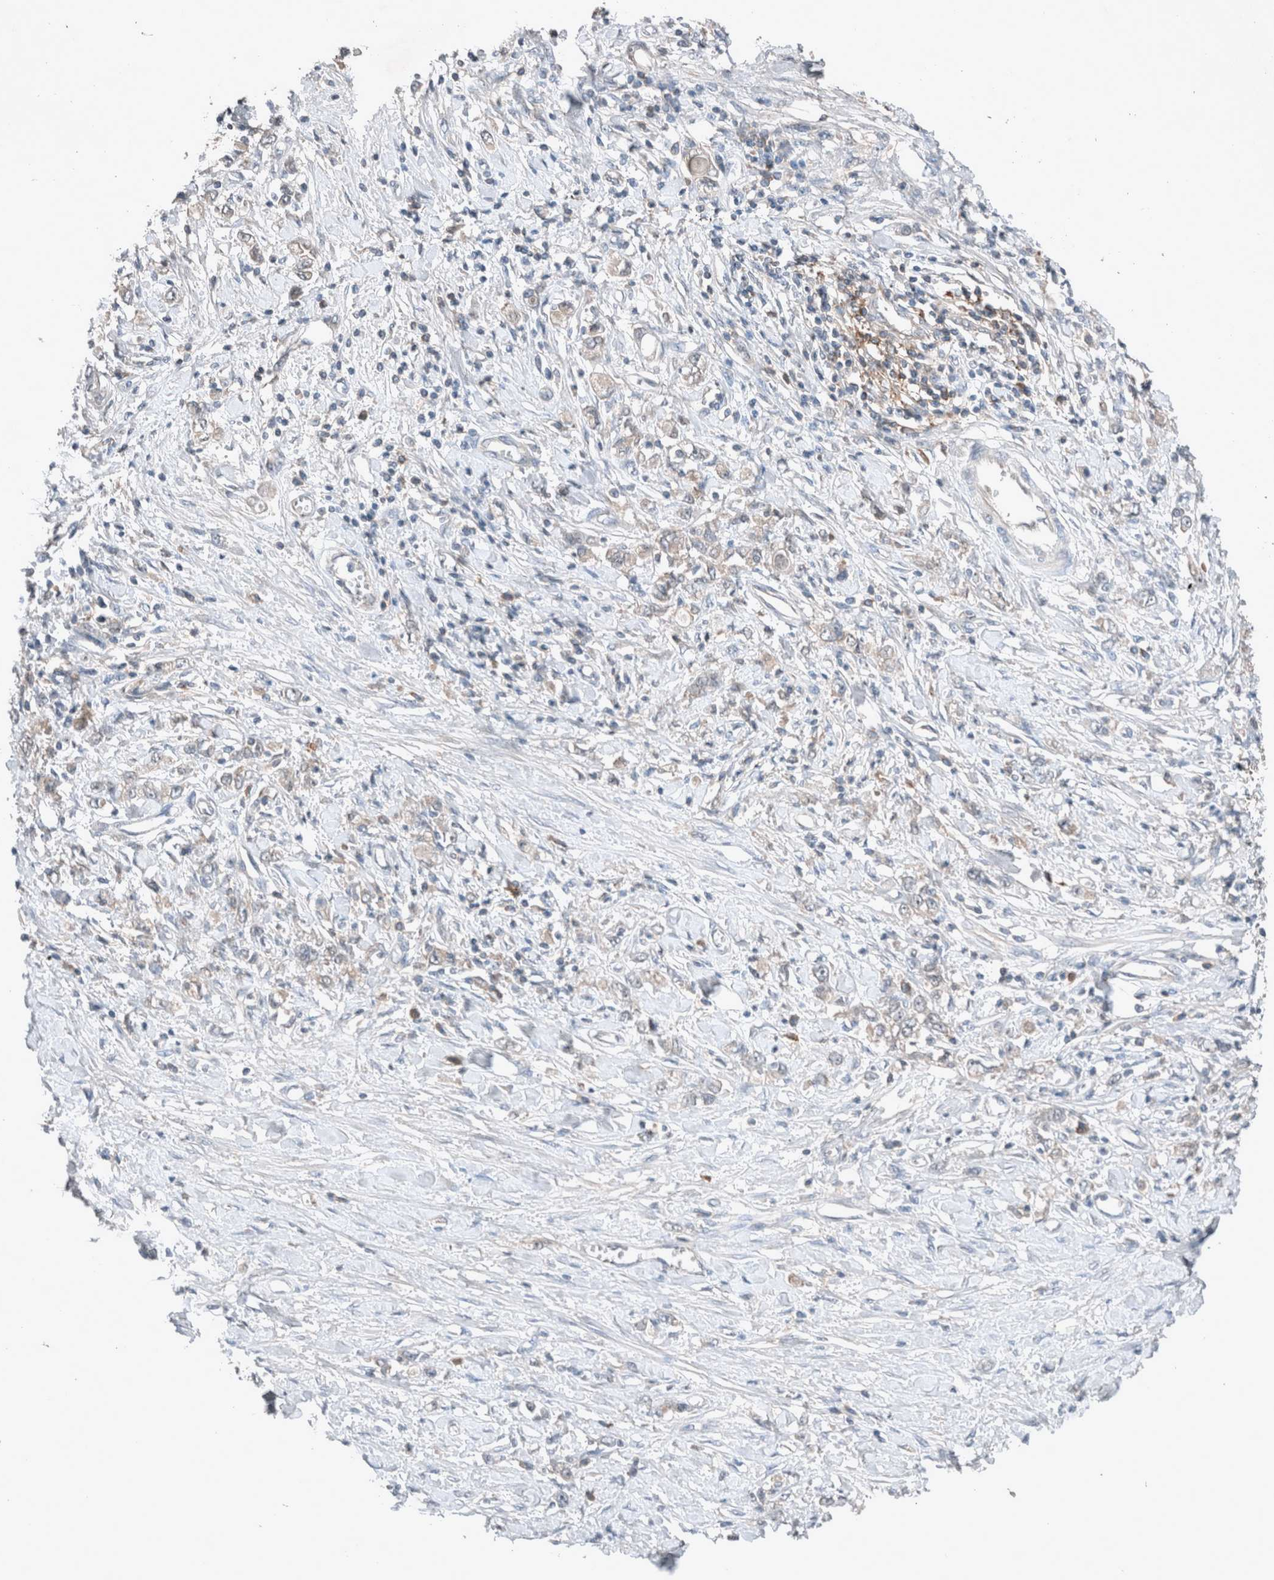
{"staining": {"intensity": "negative", "quantity": "none", "location": "none"}, "tissue": "stomach cancer", "cell_type": "Tumor cells", "image_type": "cancer", "snomed": [{"axis": "morphology", "description": "Adenocarcinoma, NOS"}, {"axis": "topography", "description": "Stomach"}], "caption": "This image is of adenocarcinoma (stomach) stained with IHC to label a protein in brown with the nuclei are counter-stained blue. There is no staining in tumor cells.", "gene": "UGCG", "patient": {"sex": "female", "age": 76}}